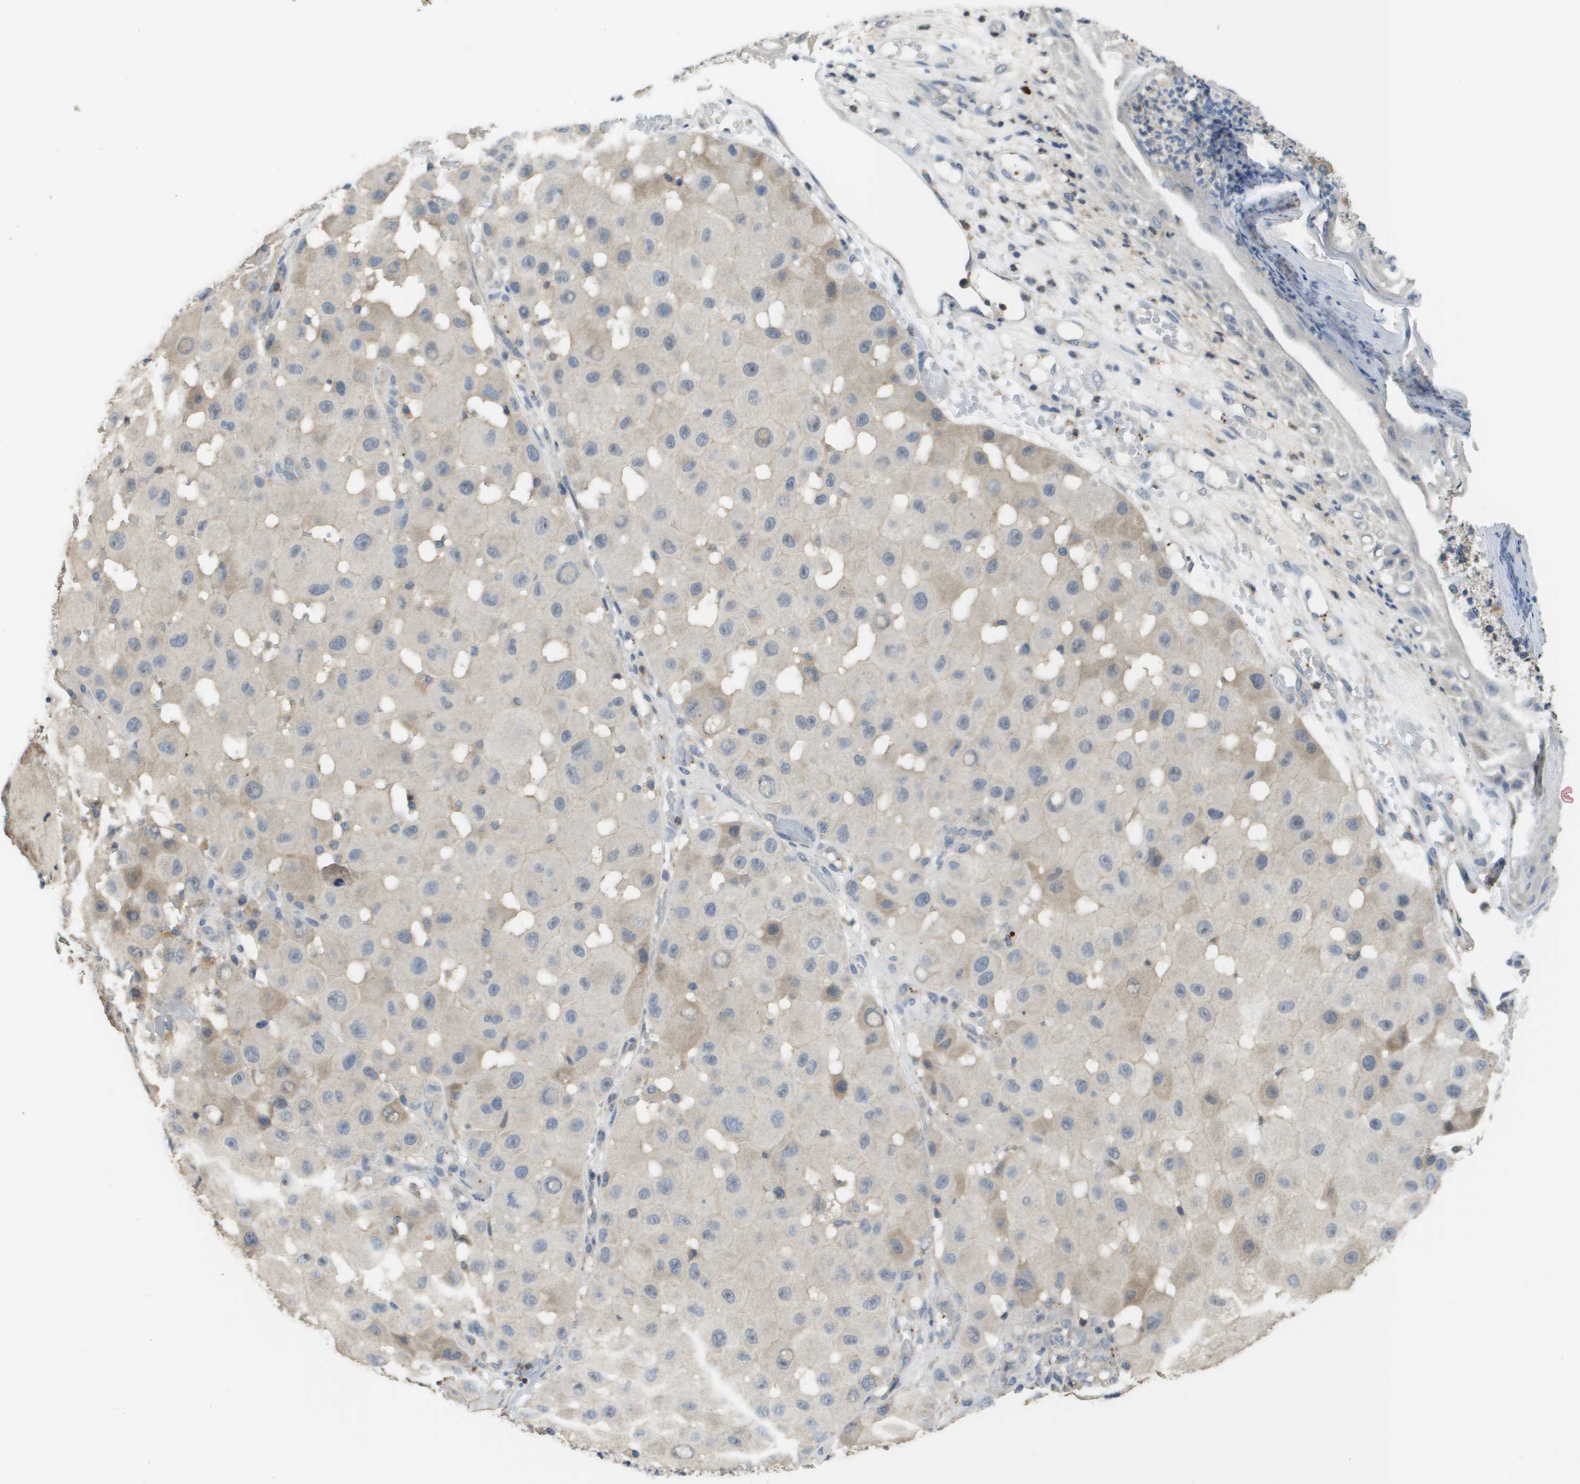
{"staining": {"intensity": "weak", "quantity": "<25%", "location": "cytoplasmic/membranous"}, "tissue": "melanoma", "cell_type": "Tumor cells", "image_type": "cancer", "snomed": [{"axis": "morphology", "description": "Malignant melanoma, NOS"}, {"axis": "topography", "description": "Skin"}], "caption": "IHC image of neoplastic tissue: human malignant melanoma stained with DAB reveals no significant protein staining in tumor cells. (DAB (3,3'-diaminobenzidine) immunohistochemistry visualized using brightfield microscopy, high magnification).", "gene": "RAB27B", "patient": {"sex": "female", "age": 81}}